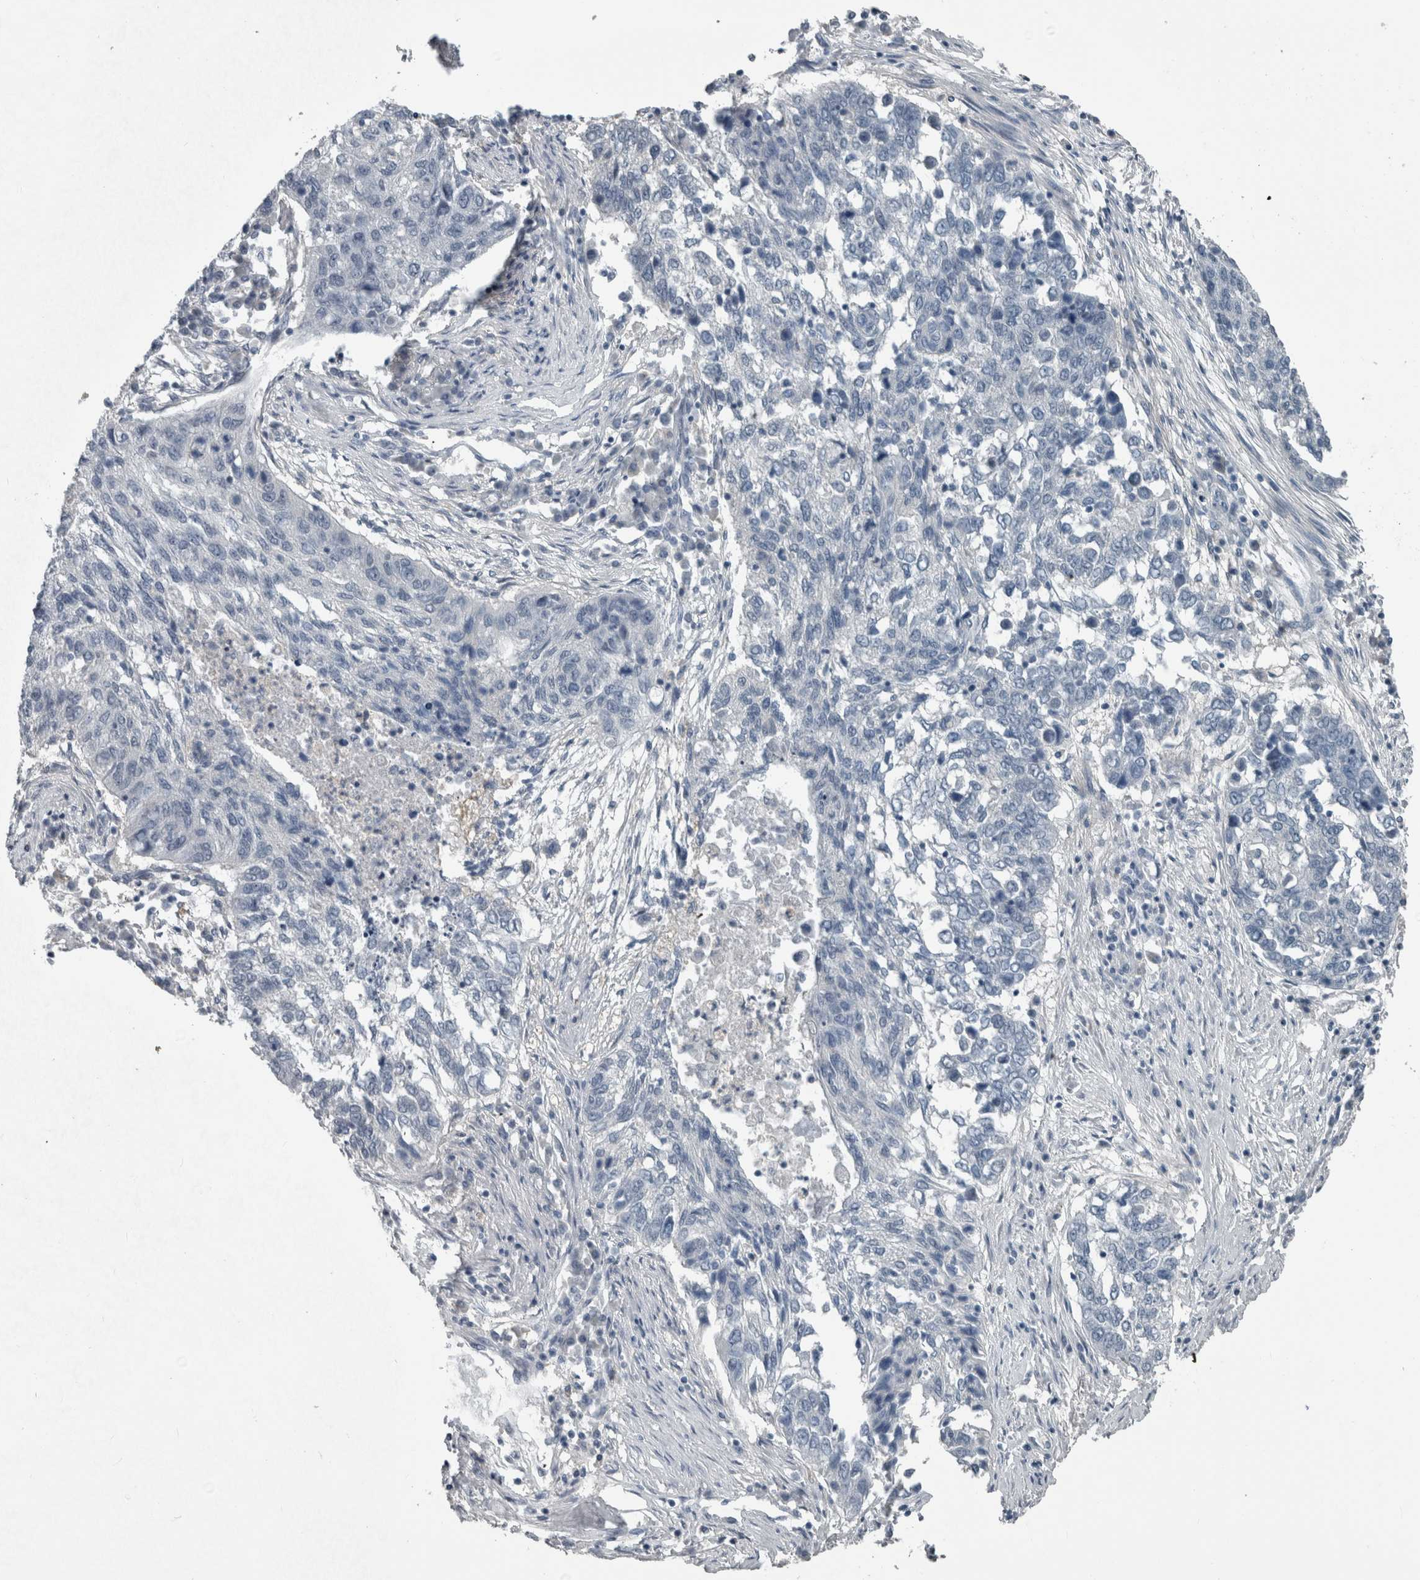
{"staining": {"intensity": "negative", "quantity": "none", "location": "none"}, "tissue": "lung cancer", "cell_type": "Tumor cells", "image_type": "cancer", "snomed": [{"axis": "morphology", "description": "Squamous cell carcinoma, NOS"}, {"axis": "topography", "description": "Lung"}], "caption": "Tumor cells show no significant positivity in squamous cell carcinoma (lung). The staining is performed using DAB brown chromogen with nuclei counter-stained in using hematoxylin.", "gene": "ACSF2", "patient": {"sex": "female", "age": 63}}